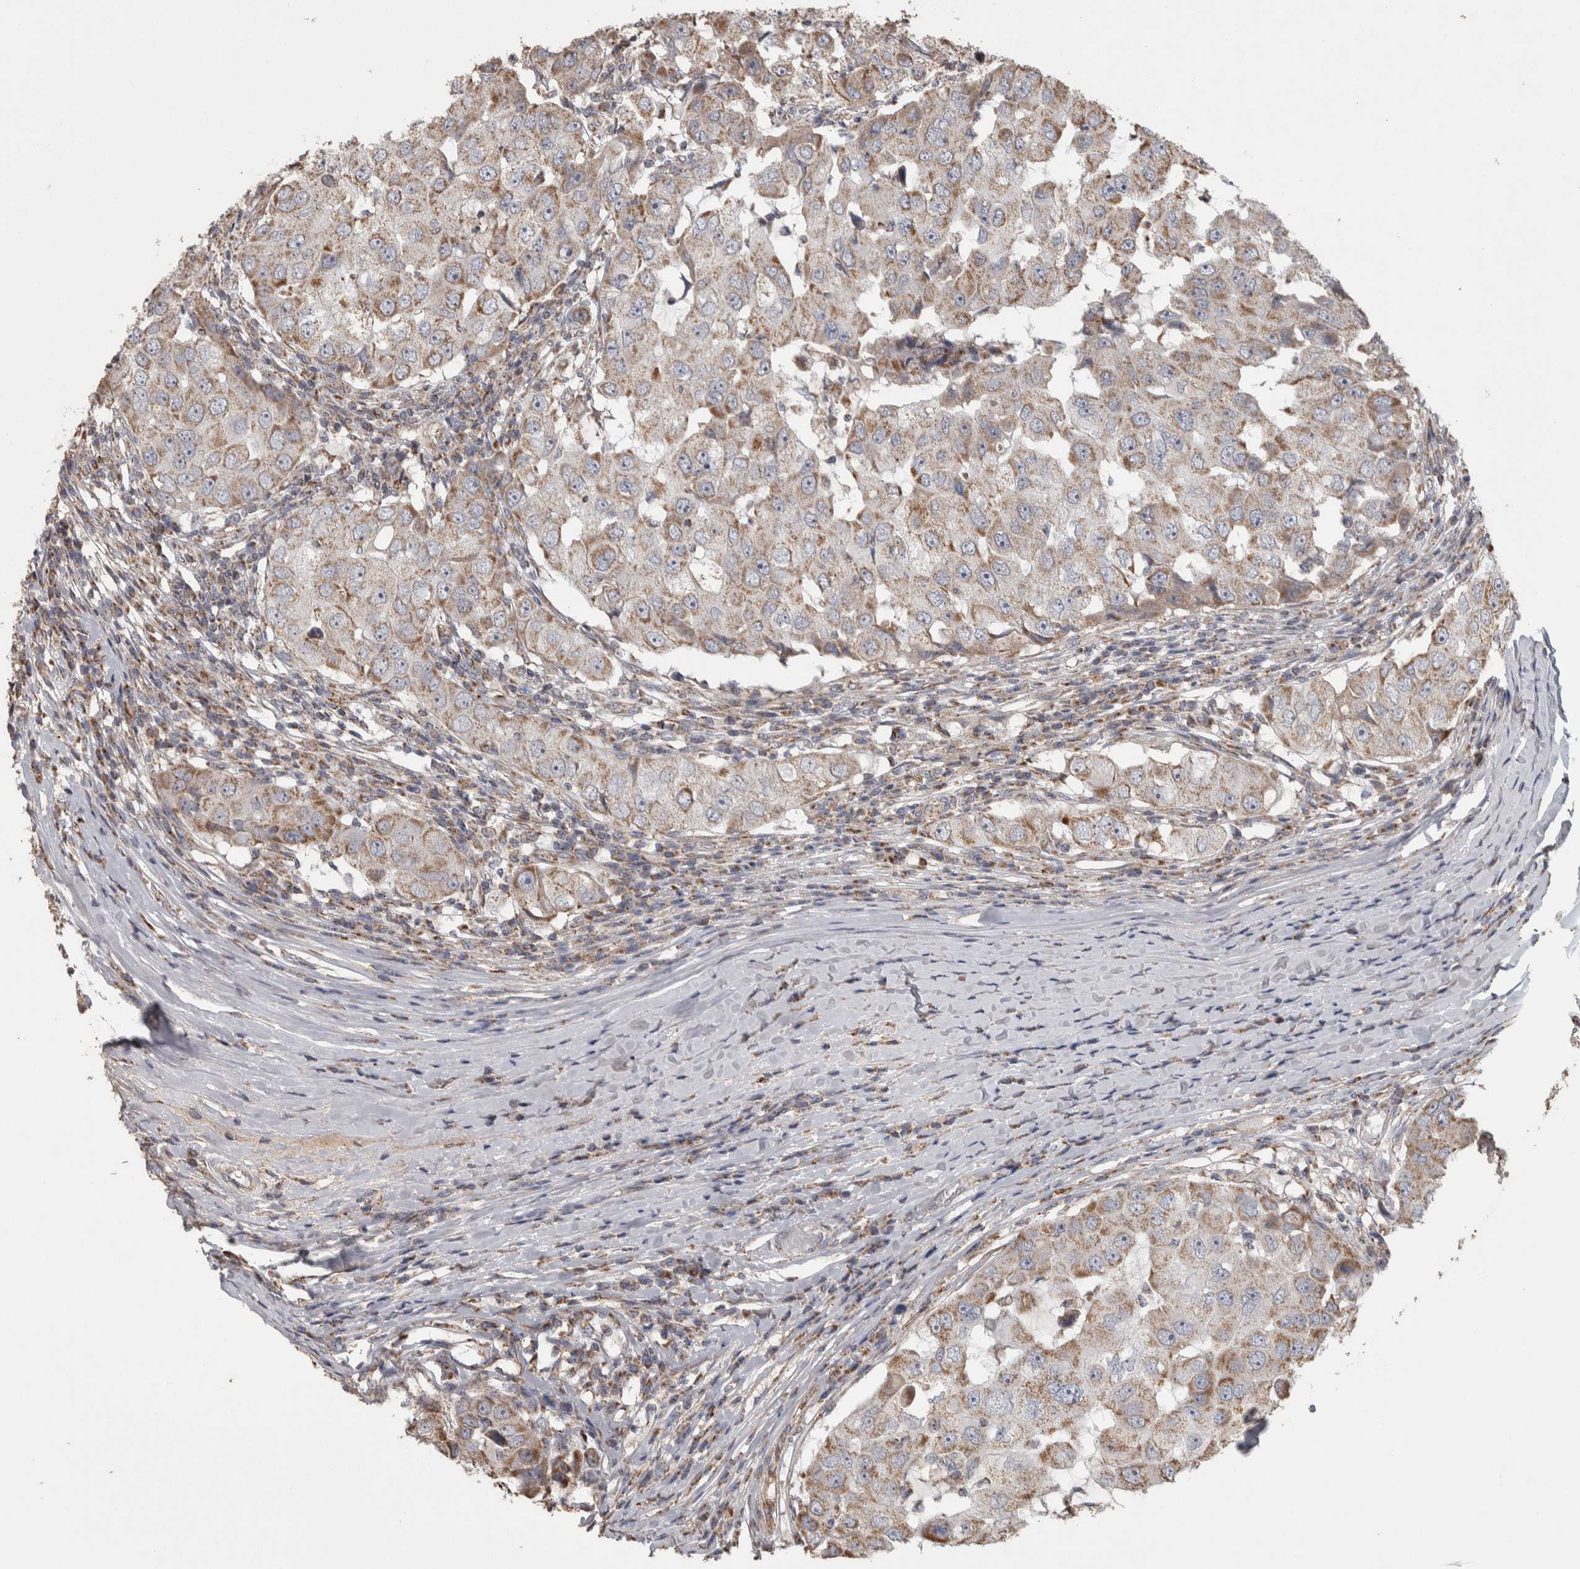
{"staining": {"intensity": "weak", "quantity": ">75%", "location": "cytoplasmic/membranous"}, "tissue": "breast cancer", "cell_type": "Tumor cells", "image_type": "cancer", "snomed": [{"axis": "morphology", "description": "Duct carcinoma"}, {"axis": "topography", "description": "Breast"}], "caption": "Immunohistochemistry (IHC) (DAB (3,3'-diaminobenzidine)) staining of human invasive ductal carcinoma (breast) displays weak cytoplasmic/membranous protein expression in approximately >75% of tumor cells.", "gene": "SCO1", "patient": {"sex": "female", "age": 27}}